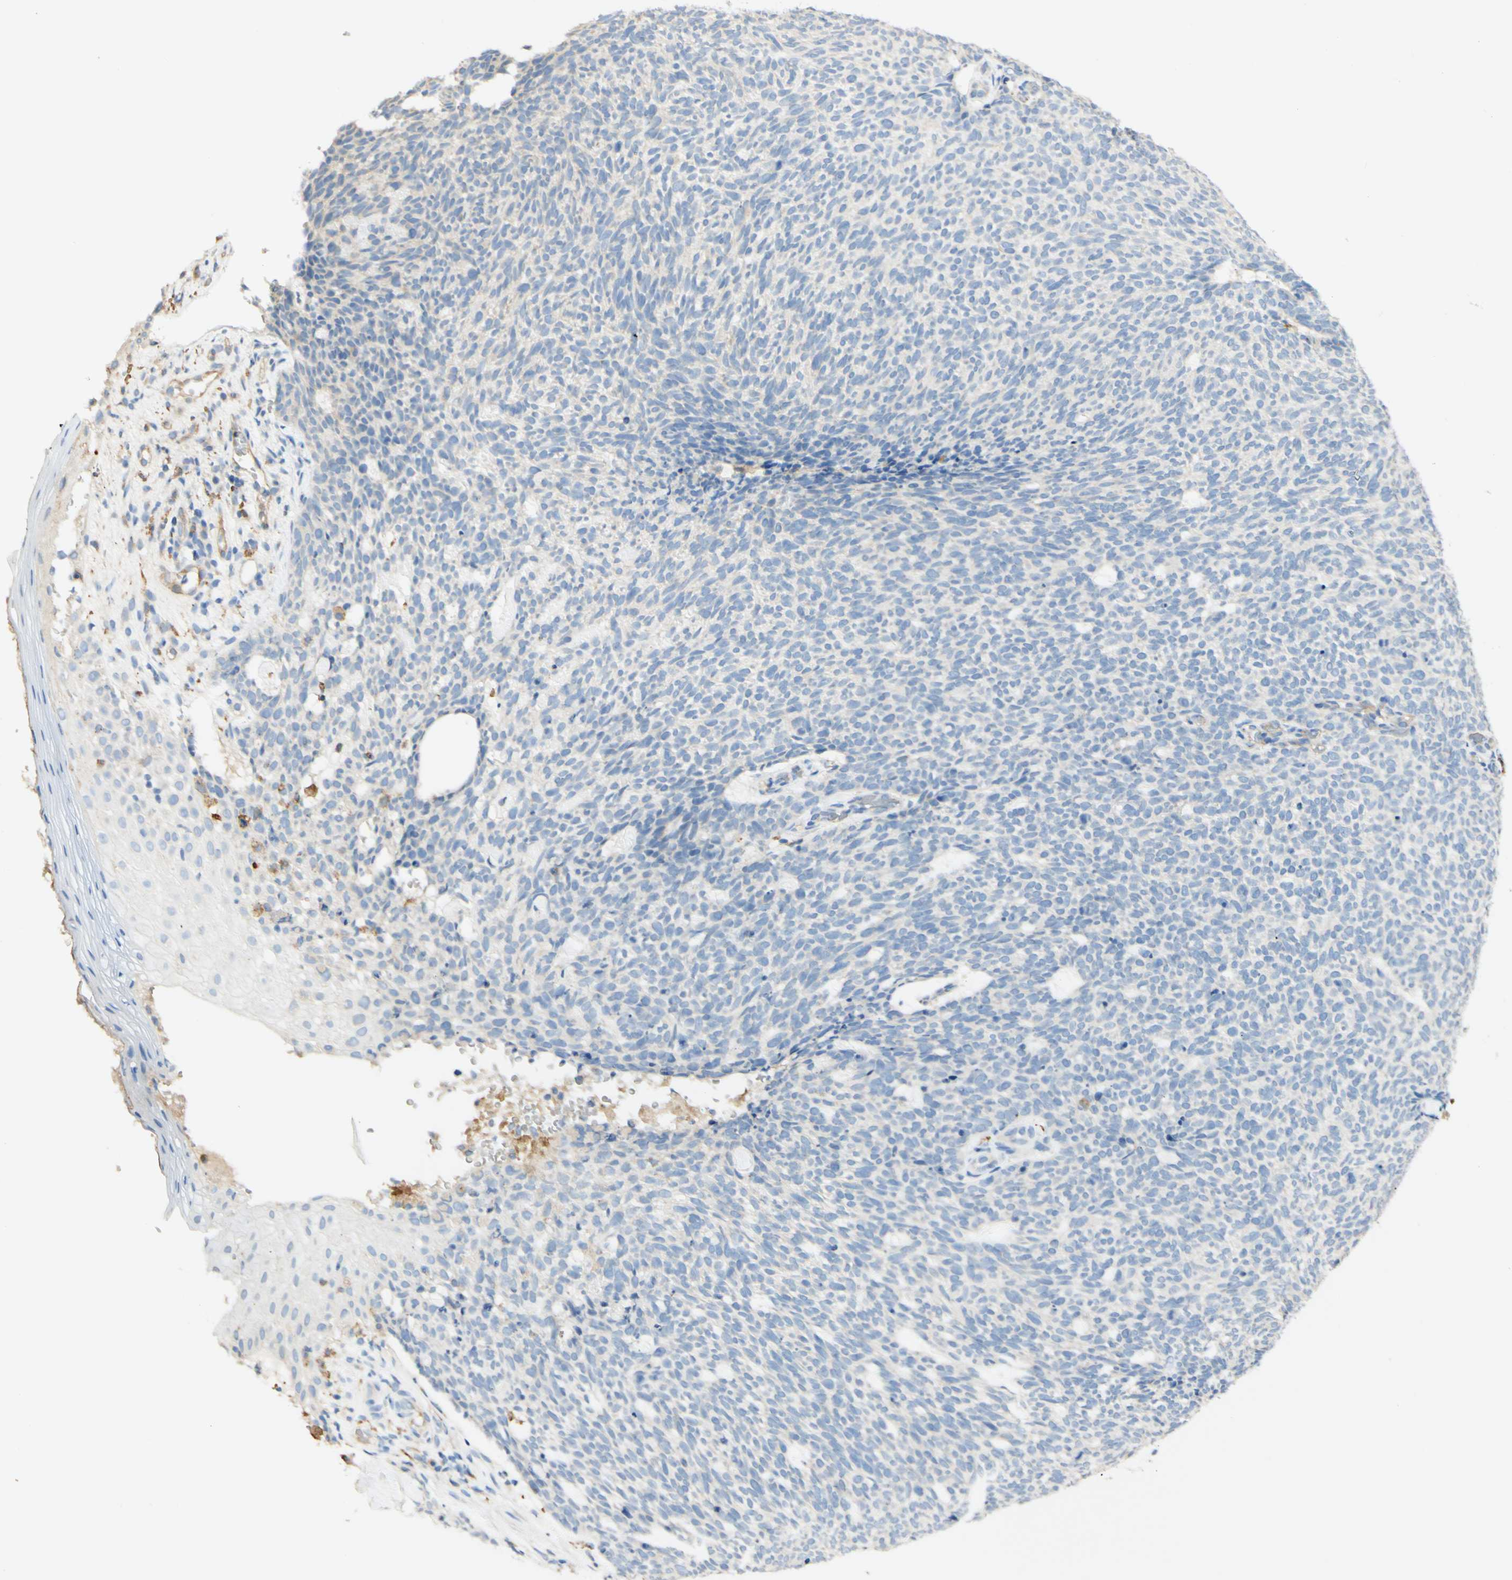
{"staining": {"intensity": "negative", "quantity": "none", "location": "none"}, "tissue": "skin cancer", "cell_type": "Tumor cells", "image_type": "cancer", "snomed": [{"axis": "morphology", "description": "Basal cell carcinoma"}, {"axis": "topography", "description": "Skin"}], "caption": "Tumor cells are negative for brown protein staining in skin cancer. The staining was performed using DAB (3,3'-diaminobenzidine) to visualize the protein expression in brown, while the nuclei were stained in blue with hematoxylin (Magnification: 20x).", "gene": "FCGRT", "patient": {"sex": "female", "age": 84}}